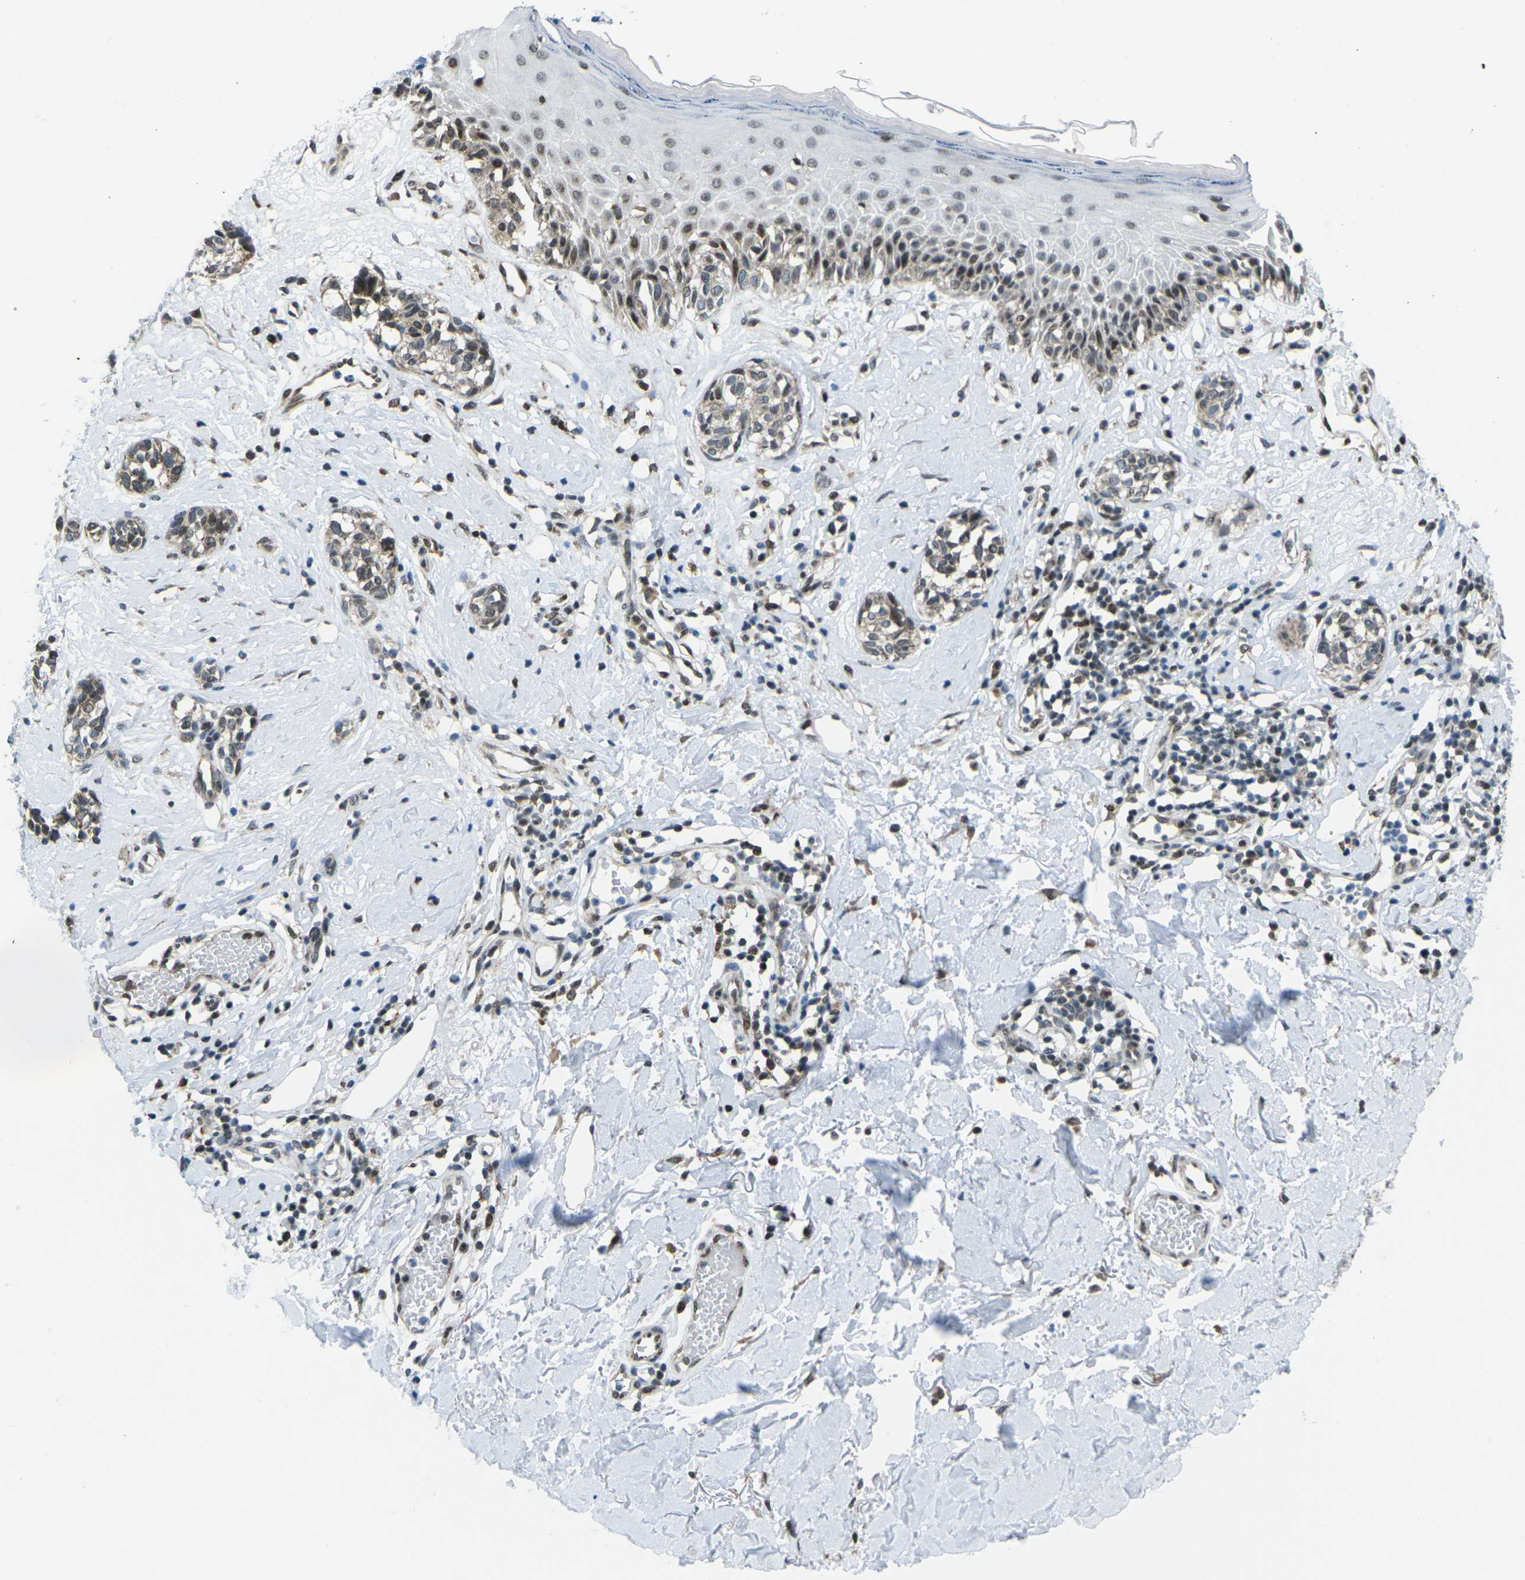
{"staining": {"intensity": "moderate", "quantity": "25%-75%", "location": "nuclear"}, "tissue": "melanoma", "cell_type": "Tumor cells", "image_type": "cancer", "snomed": [{"axis": "morphology", "description": "Malignant melanoma, NOS"}, {"axis": "topography", "description": "Skin"}], "caption": "Moderate nuclear expression for a protein is identified in approximately 25%-75% of tumor cells of melanoma using immunohistochemistry (IHC).", "gene": "MBNL1", "patient": {"sex": "male", "age": 64}}